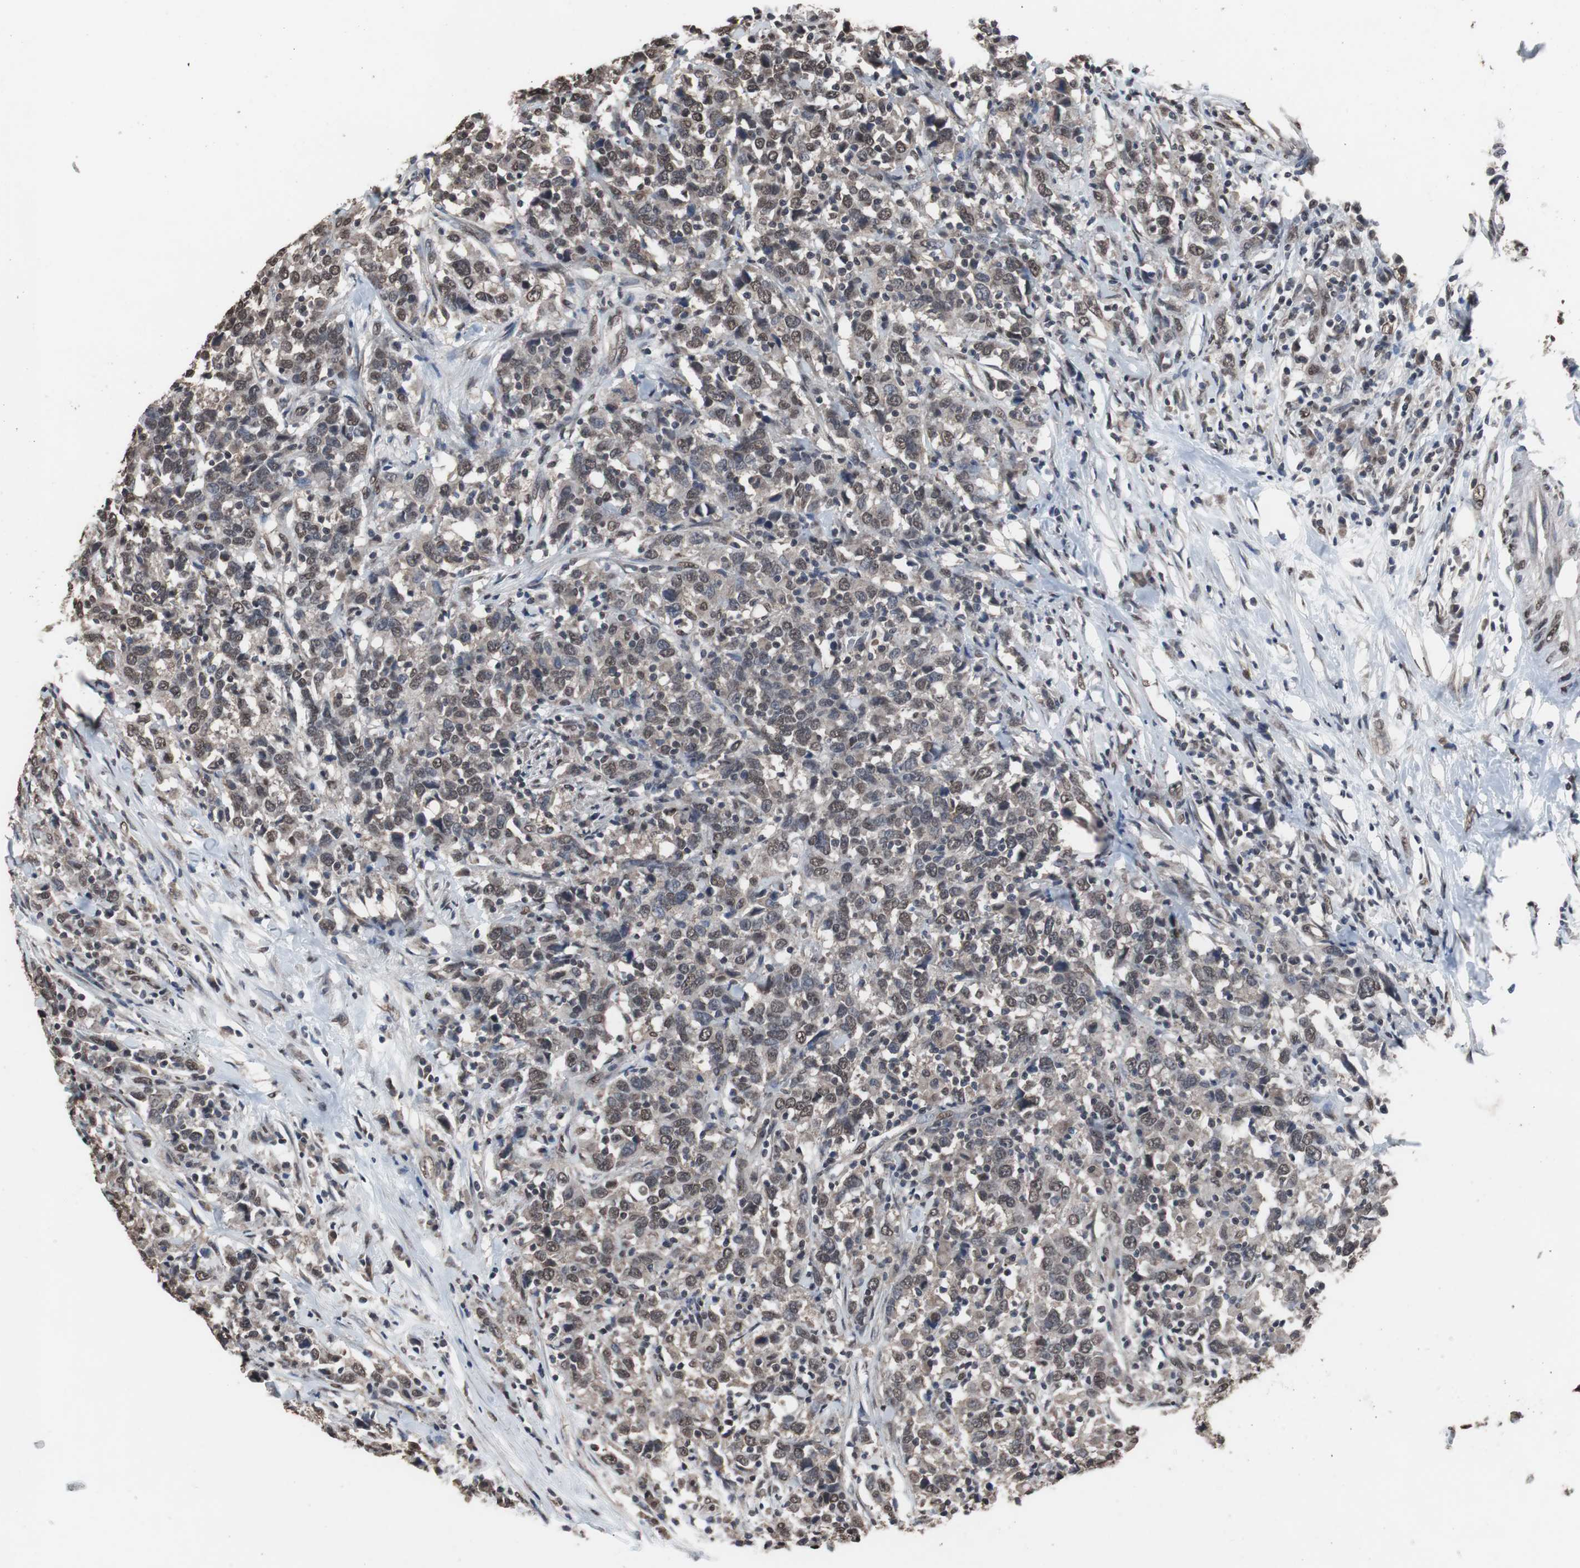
{"staining": {"intensity": "moderate", "quantity": ">75%", "location": "cytoplasmic/membranous,nuclear"}, "tissue": "urothelial cancer", "cell_type": "Tumor cells", "image_type": "cancer", "snomed": [{"axis": "morphology", "description": "Urothelial carcinoma, High grade"}, {"axis": "topography", "description": "Urinary bladder"}], "caption": "Urothelial cancer was stained to show a protein in brown. There is medium levels of moderate cytoplasmic/membranous and nuclear expression in approximately >75% of tumor cells. Immunohistochemistry (ihc) stains the protein in brown and the nuclei are stained blue.", "gene": "MED27", "patient": {"sex": "male", "age": 61}}